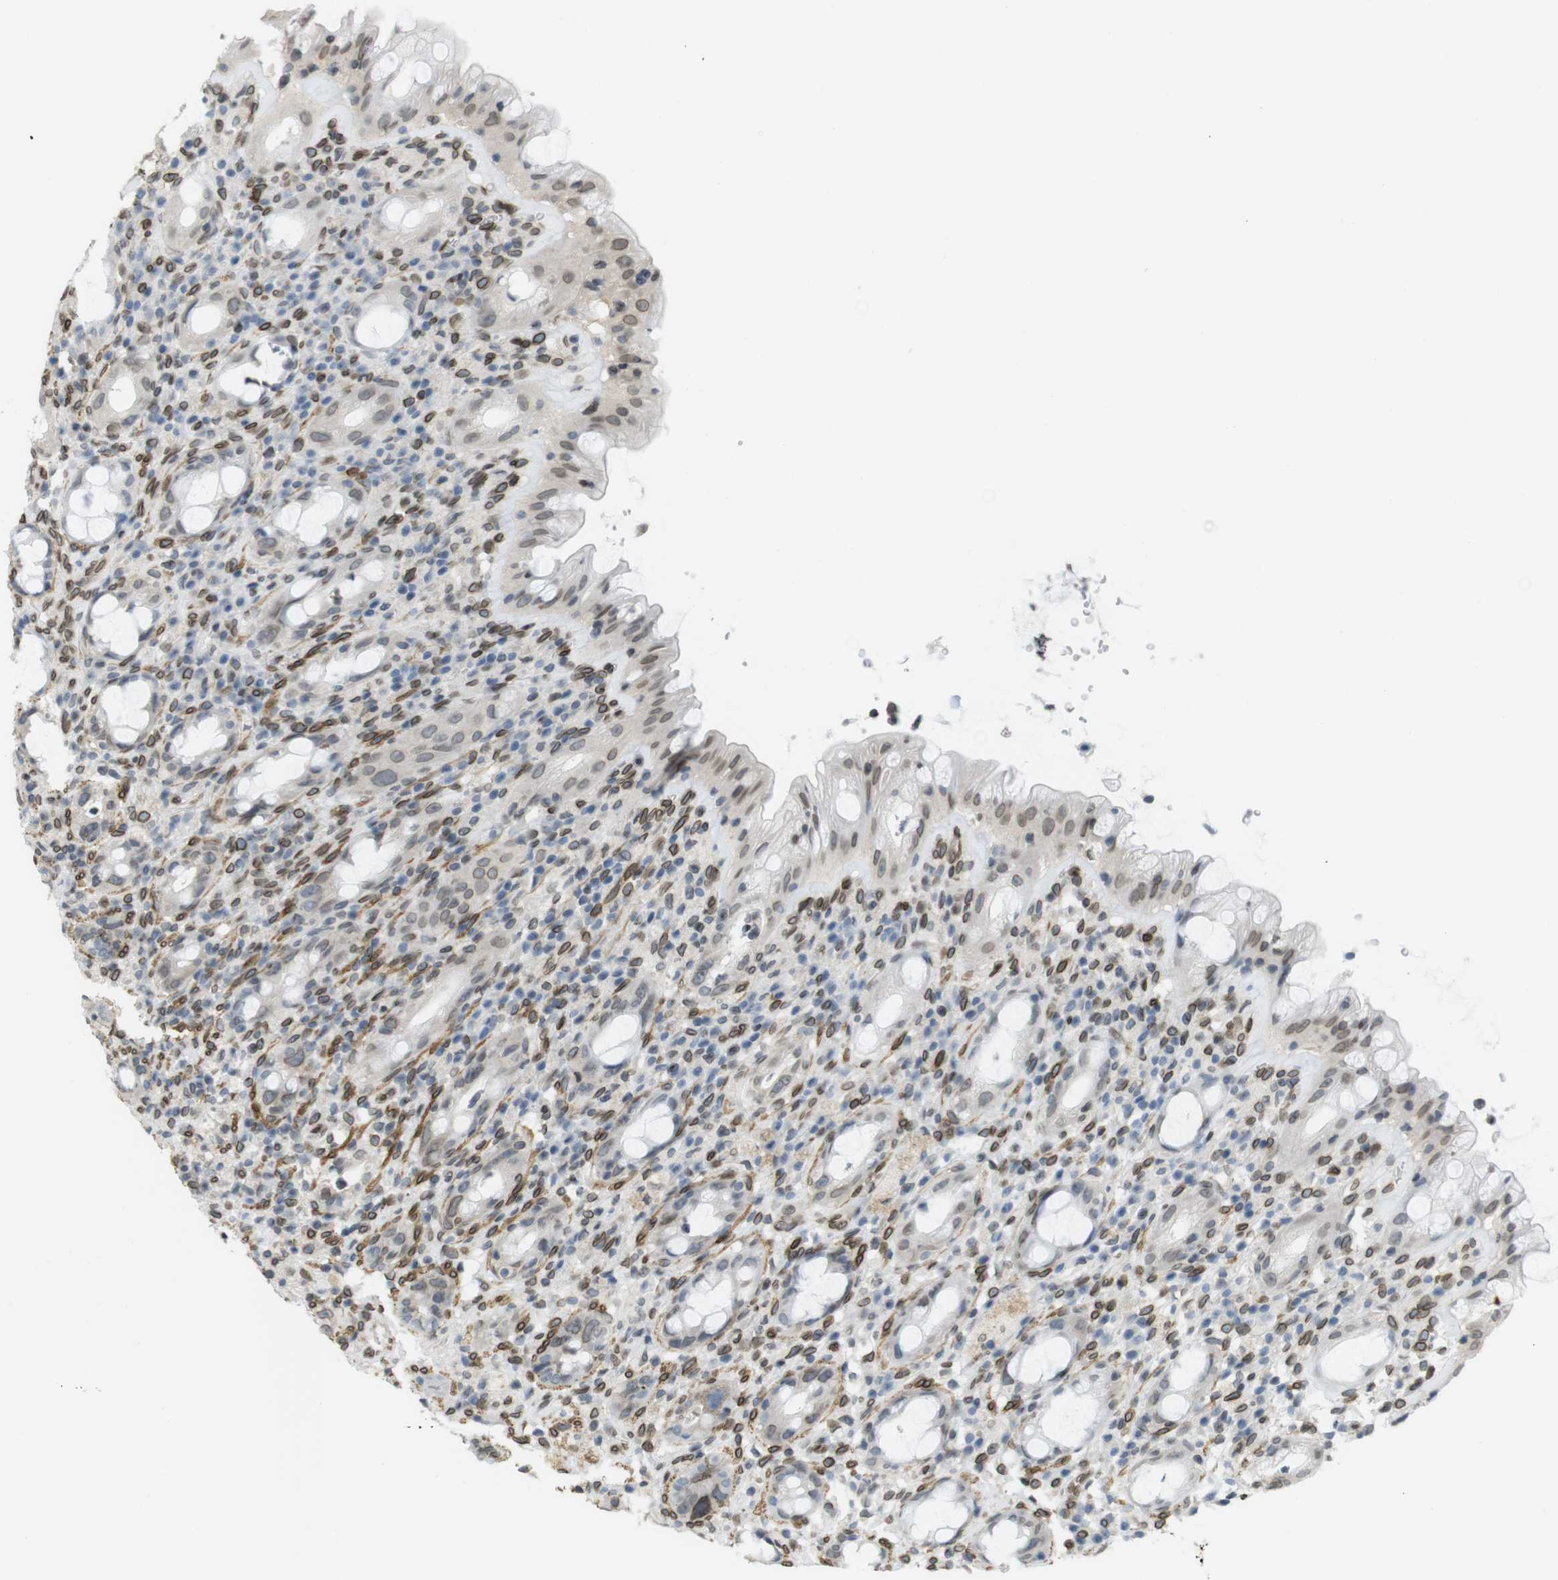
{"staining": {"intensity": "weak", "quantity": "25%-75%", "location": "cytoplasmic/membranous,nuclear"}, "tissue": "rectum", "cell_type": "Glandular cells", "image_type": "normal", "snomed": [{"axis": "morphology", "description": "Normal tissue, NOS"}, {"axis": "topography", "description": "Rectum"}], "caption": "DAB (3,3'-diaminobenzidine) immunohistochemical staining of benign human rectum displays weak cytoplasmic/membranous,nuclear protein expression in about 25%-75% of glandular cells. Using DAB (3,3'-diaminobenzidine) (brown) and hematoxylin (blue) stains, captured at high magnification using brightfield microscopy.", "gene": "ARL6IP6", "patient": {"sex": "male", "age": 44}}